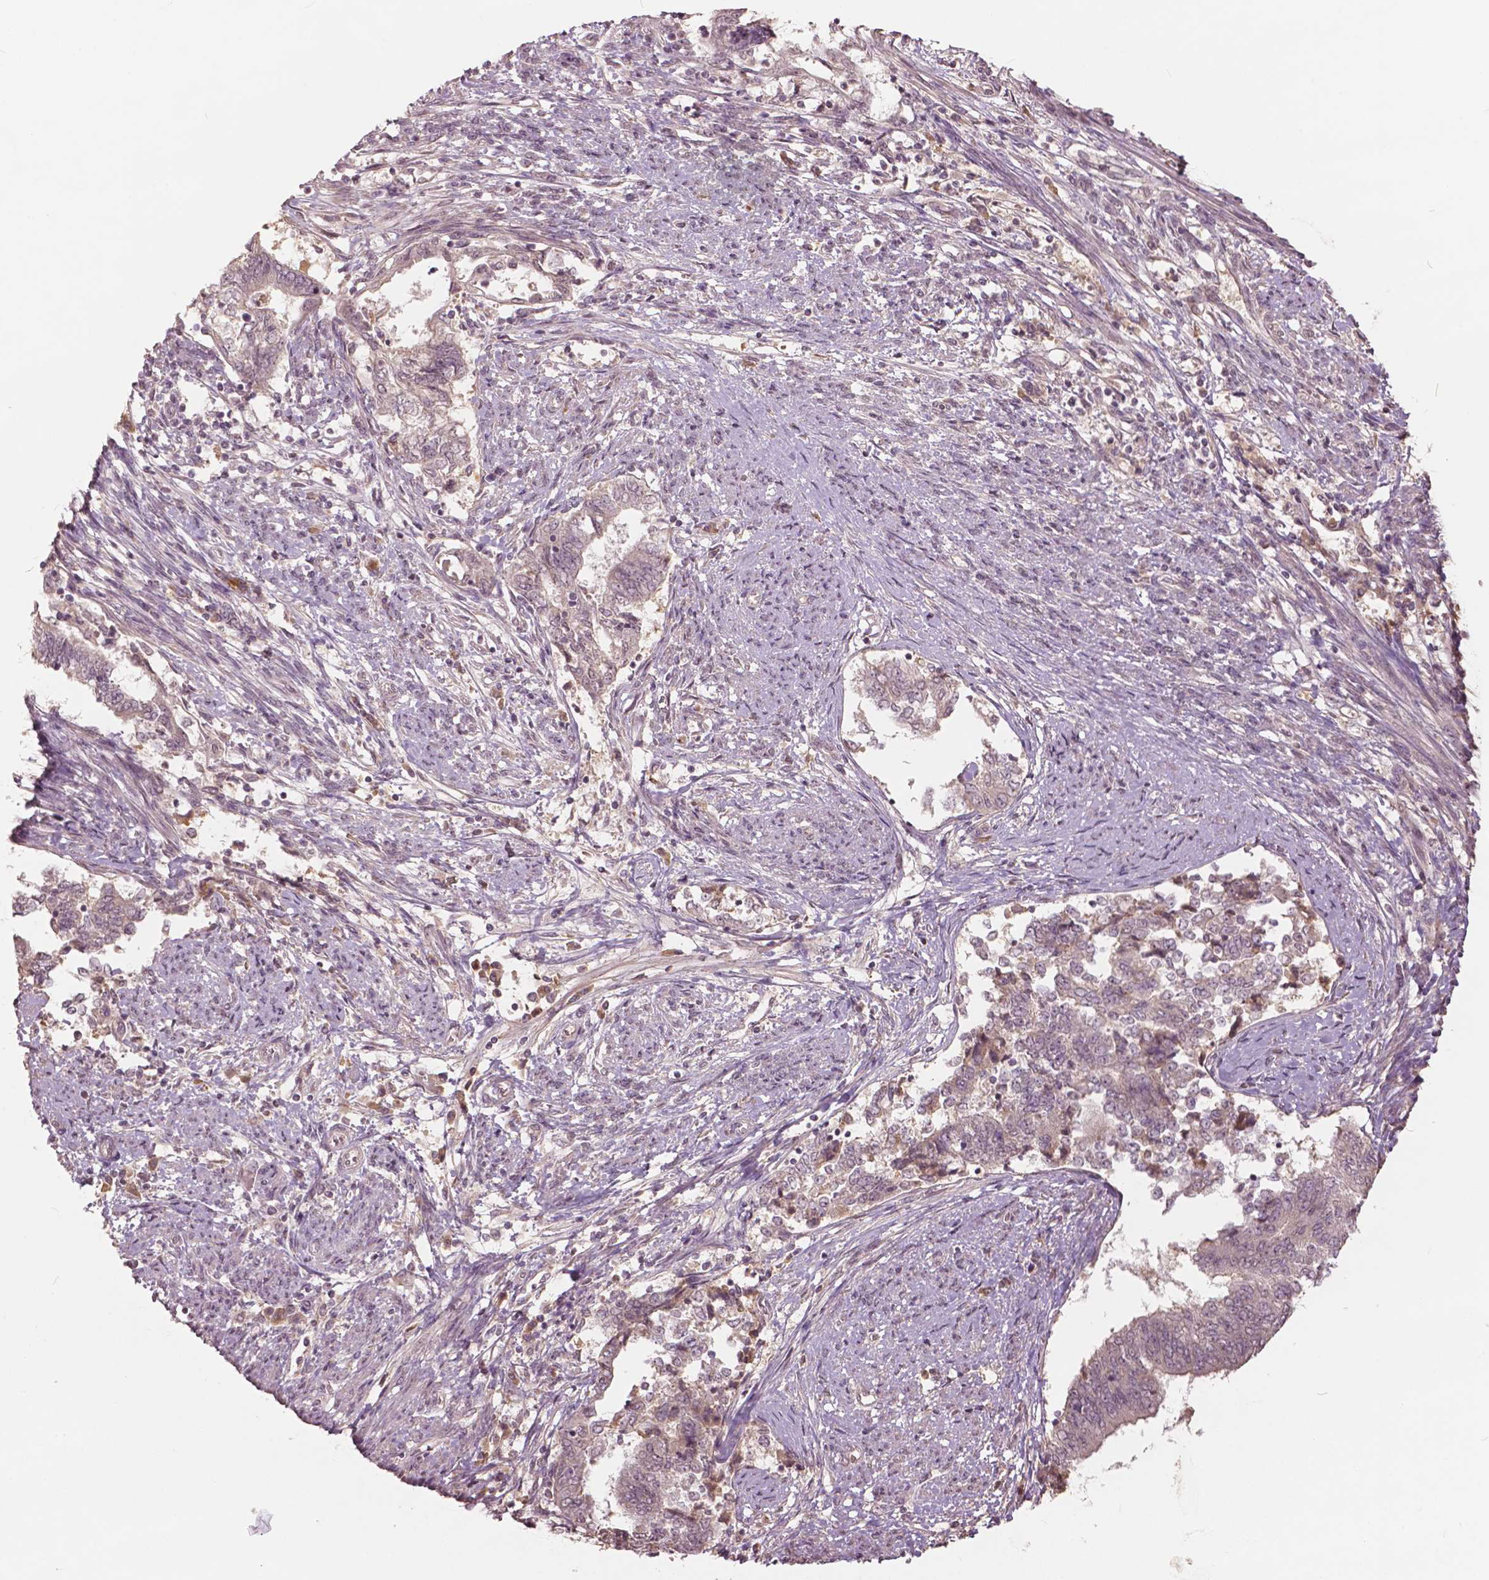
{"staining": {"intensity": "weak", "quantity": "<25%", "location": "nuclear"}, "tissue": "endometrial cancer", "cell_type": "Tumor cells", "image_type": "cancer", "snomed": [{"axis": "morphology", "description": "Adenocarcinoma, NOS"}, {"axis": "topography", "description": "Endometrium"}], "caption": "Tumor cells are negative for brown protein staining in endometrial cancer. (DAB (3,3'-diaminobenzidine) immunohistochemistry, high magnification).", "gene": "ANGPTL4", "patient": {"sex": "female", "age": 65}}